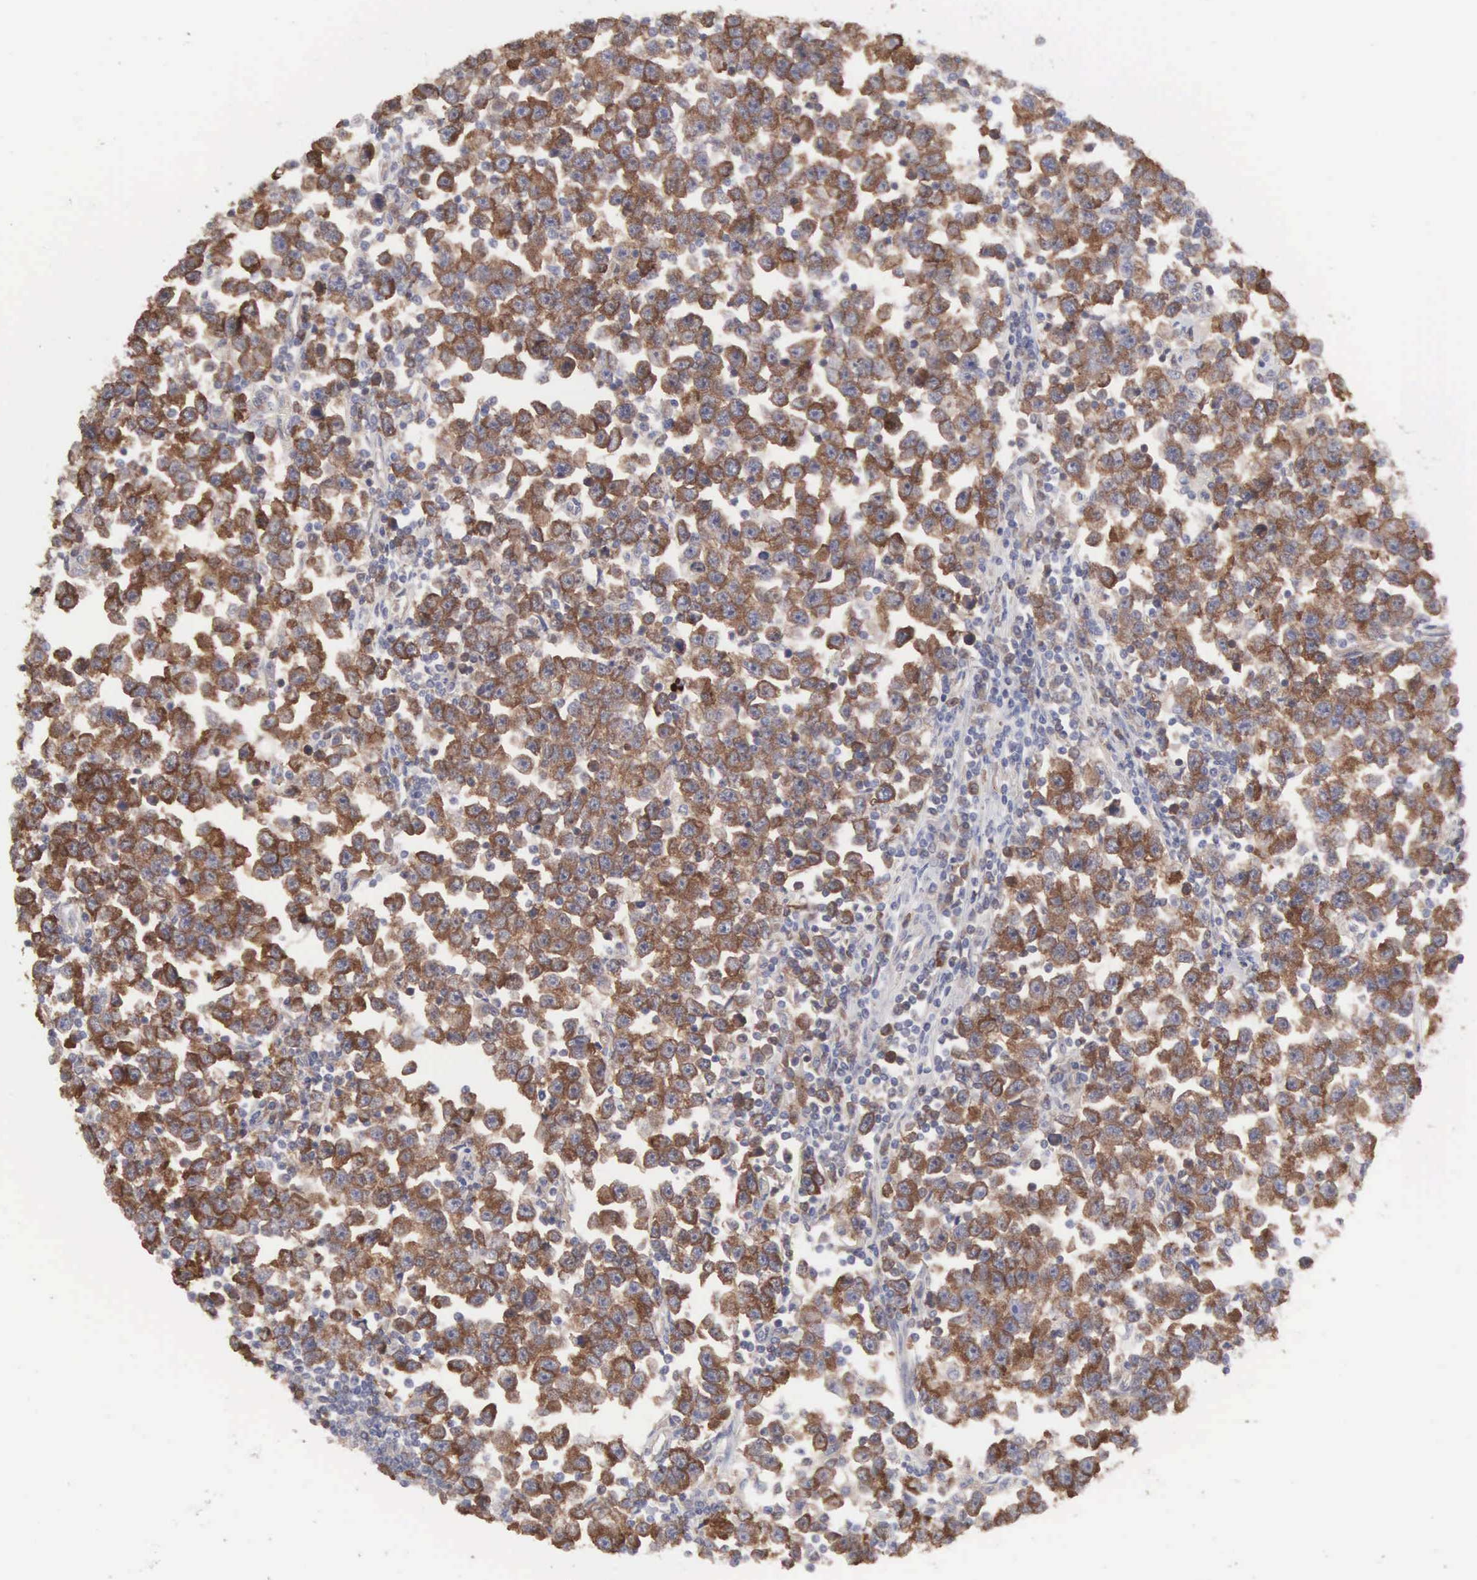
{"staining": {"intensity": "moderate", "quantity": ">75%", "location": "cytoplasmic/membranous"}, "tissue": "testis cancer", "cell_type": "Tumor cells", "image_type": "cancer", "snomed": [{"axis": "morphology", "description": "Seminoma, NOS"}, {"axis": "topography", "description": "Testis"}], "caption": "Protein expression analysis of testis cancer (seminoma) demonstrates moderate cytoplasmic/membranous expression in approximately >75% of tumor cells. The staining was performed using DAB, with brown indicating positive protein expression. Nuclei are stained blue with hematoxylin.", "gene": "MTHFD1", "patient": {"sex": "male", "age": 43}}